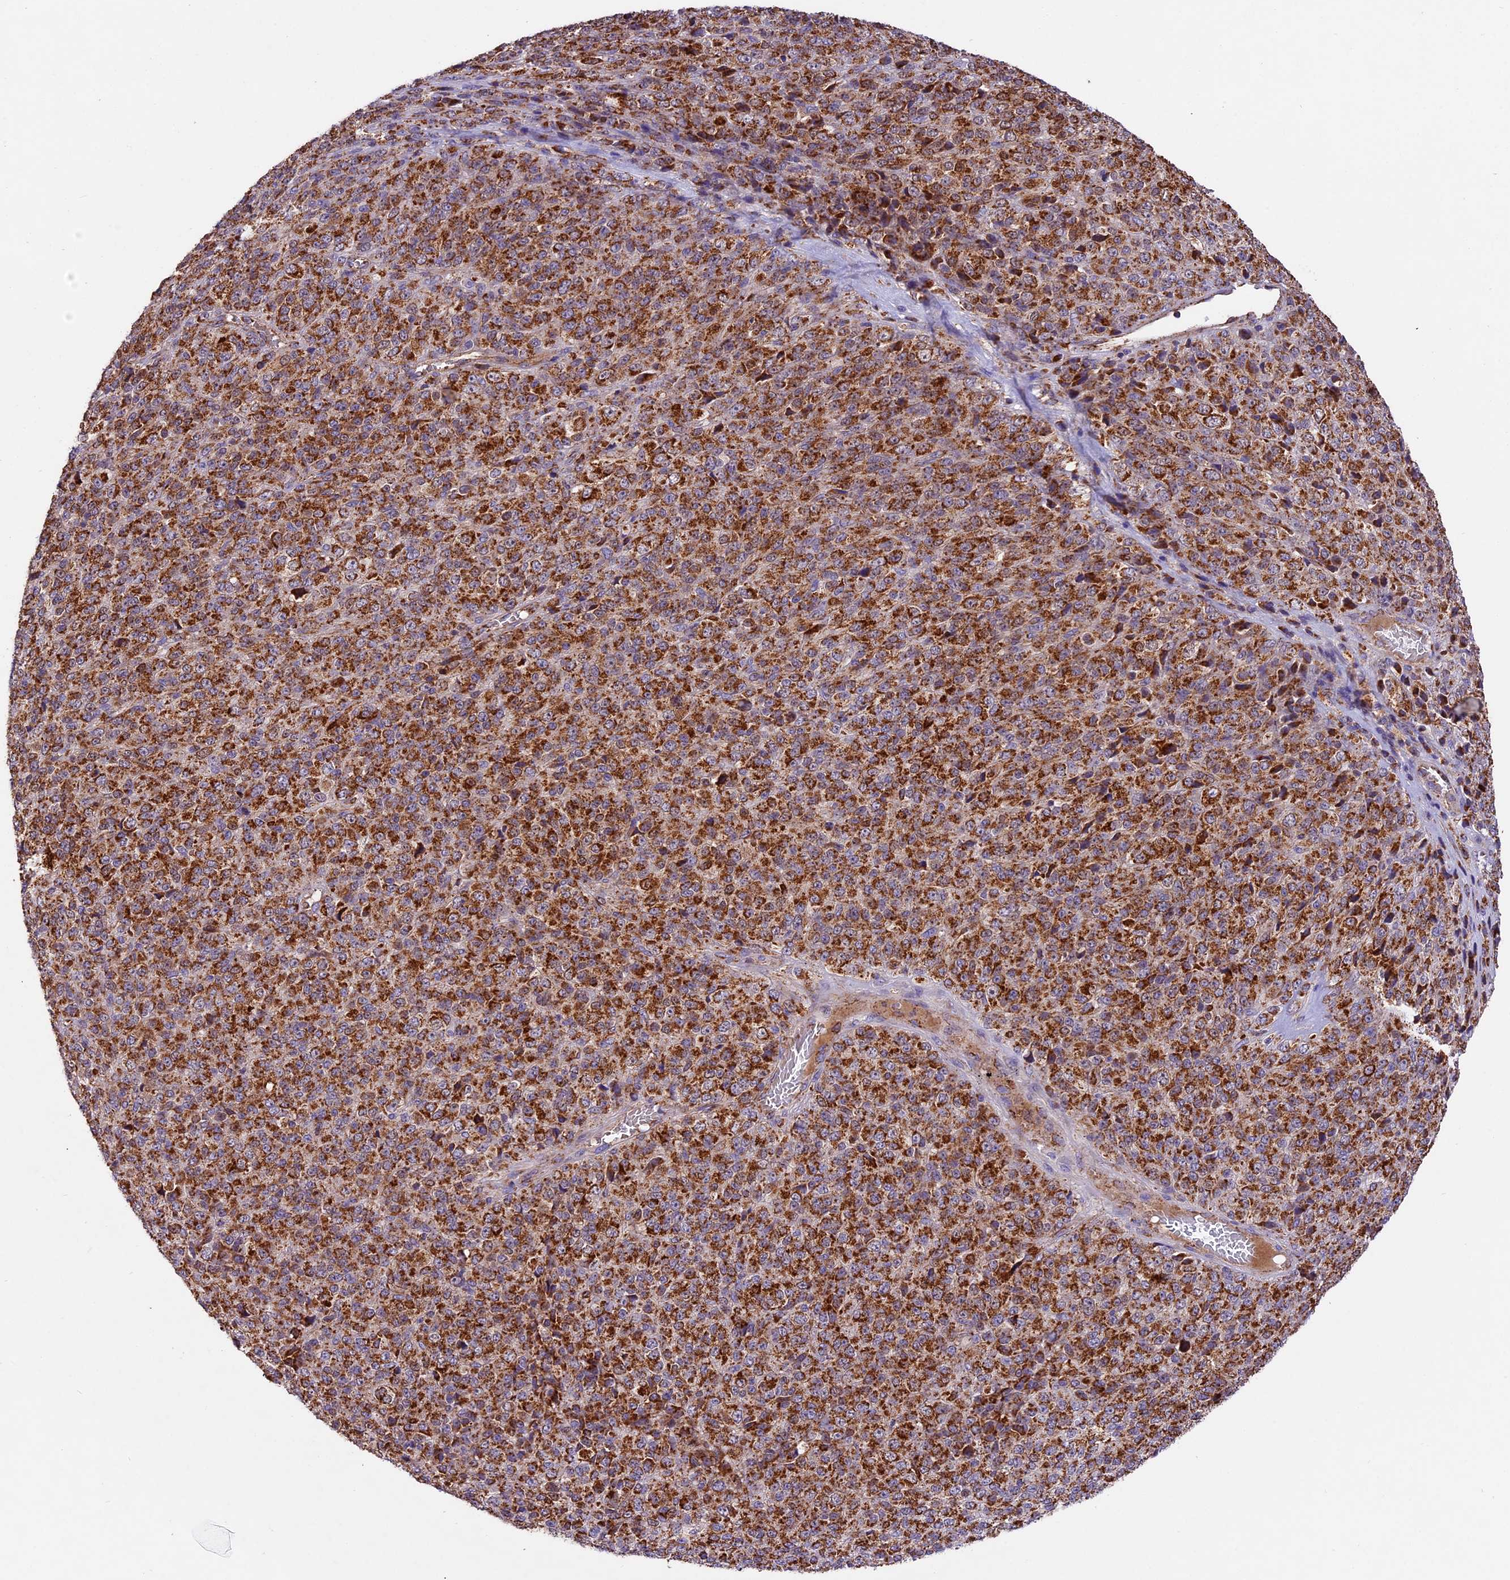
{"staining": {"intensity": "strong", "quantity": ">75%", "location": "cytoplasmic/membranous"}, "tissue": "melanoma", "cell_type": "Tumor cells", "image_type": "cancer", "snomed": [{"axis": "morphology", "description": "Malignant melanoma, Metastatic site"}, {"axis": "topography", "description": "Brain"}], "caption": "Tumor cells show high levels of strong cytoplasmic/membranous positivity in approximately >75% of cells in human melanoma. Using DAB (brown) and hematoxylin (blue) stains, captured at high magnification using brightfield microscopy.", "gene": "NDUFA8", "patient": {"sex": "female", "age": 56}}